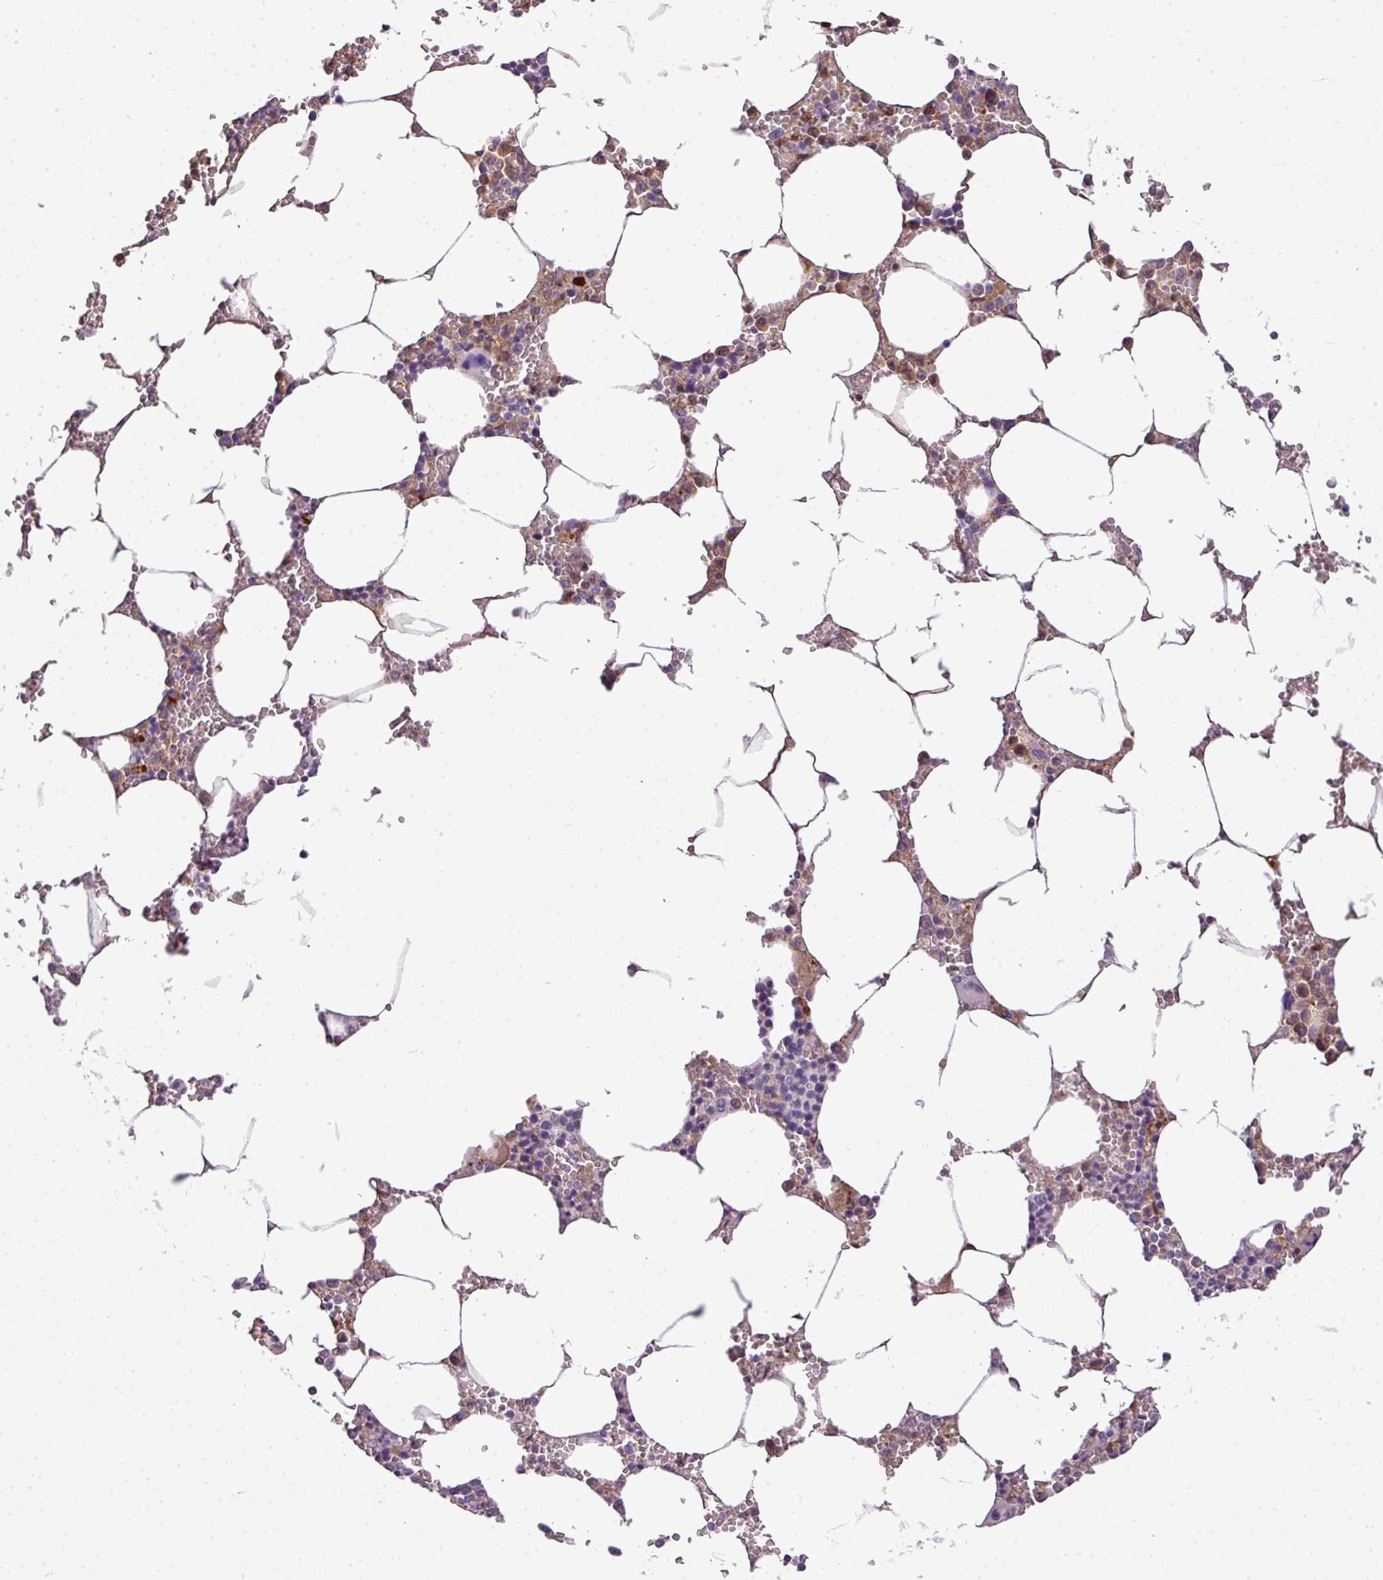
{"staining": {"intensity": "moderate", "quantity": "25%-75%", "location": "cytoplasmic/membranous"}, "tissue": "bone marrow", "cell_type": "Hematopoietic cells", "image_type": "normal", "snomed": [{"axis": "morphology", "description": "Normal tissue, NOS"}, {"axis": "topography", "description": "Bone marrow"}], "caption": "The image exhibits a brown stain indicating the presence of a protein in the cytoplasmic/membranous of hematopoietic cells in bone marrow.", "gene": "C4A", "patient": {"sex": "male", "age": 70}}